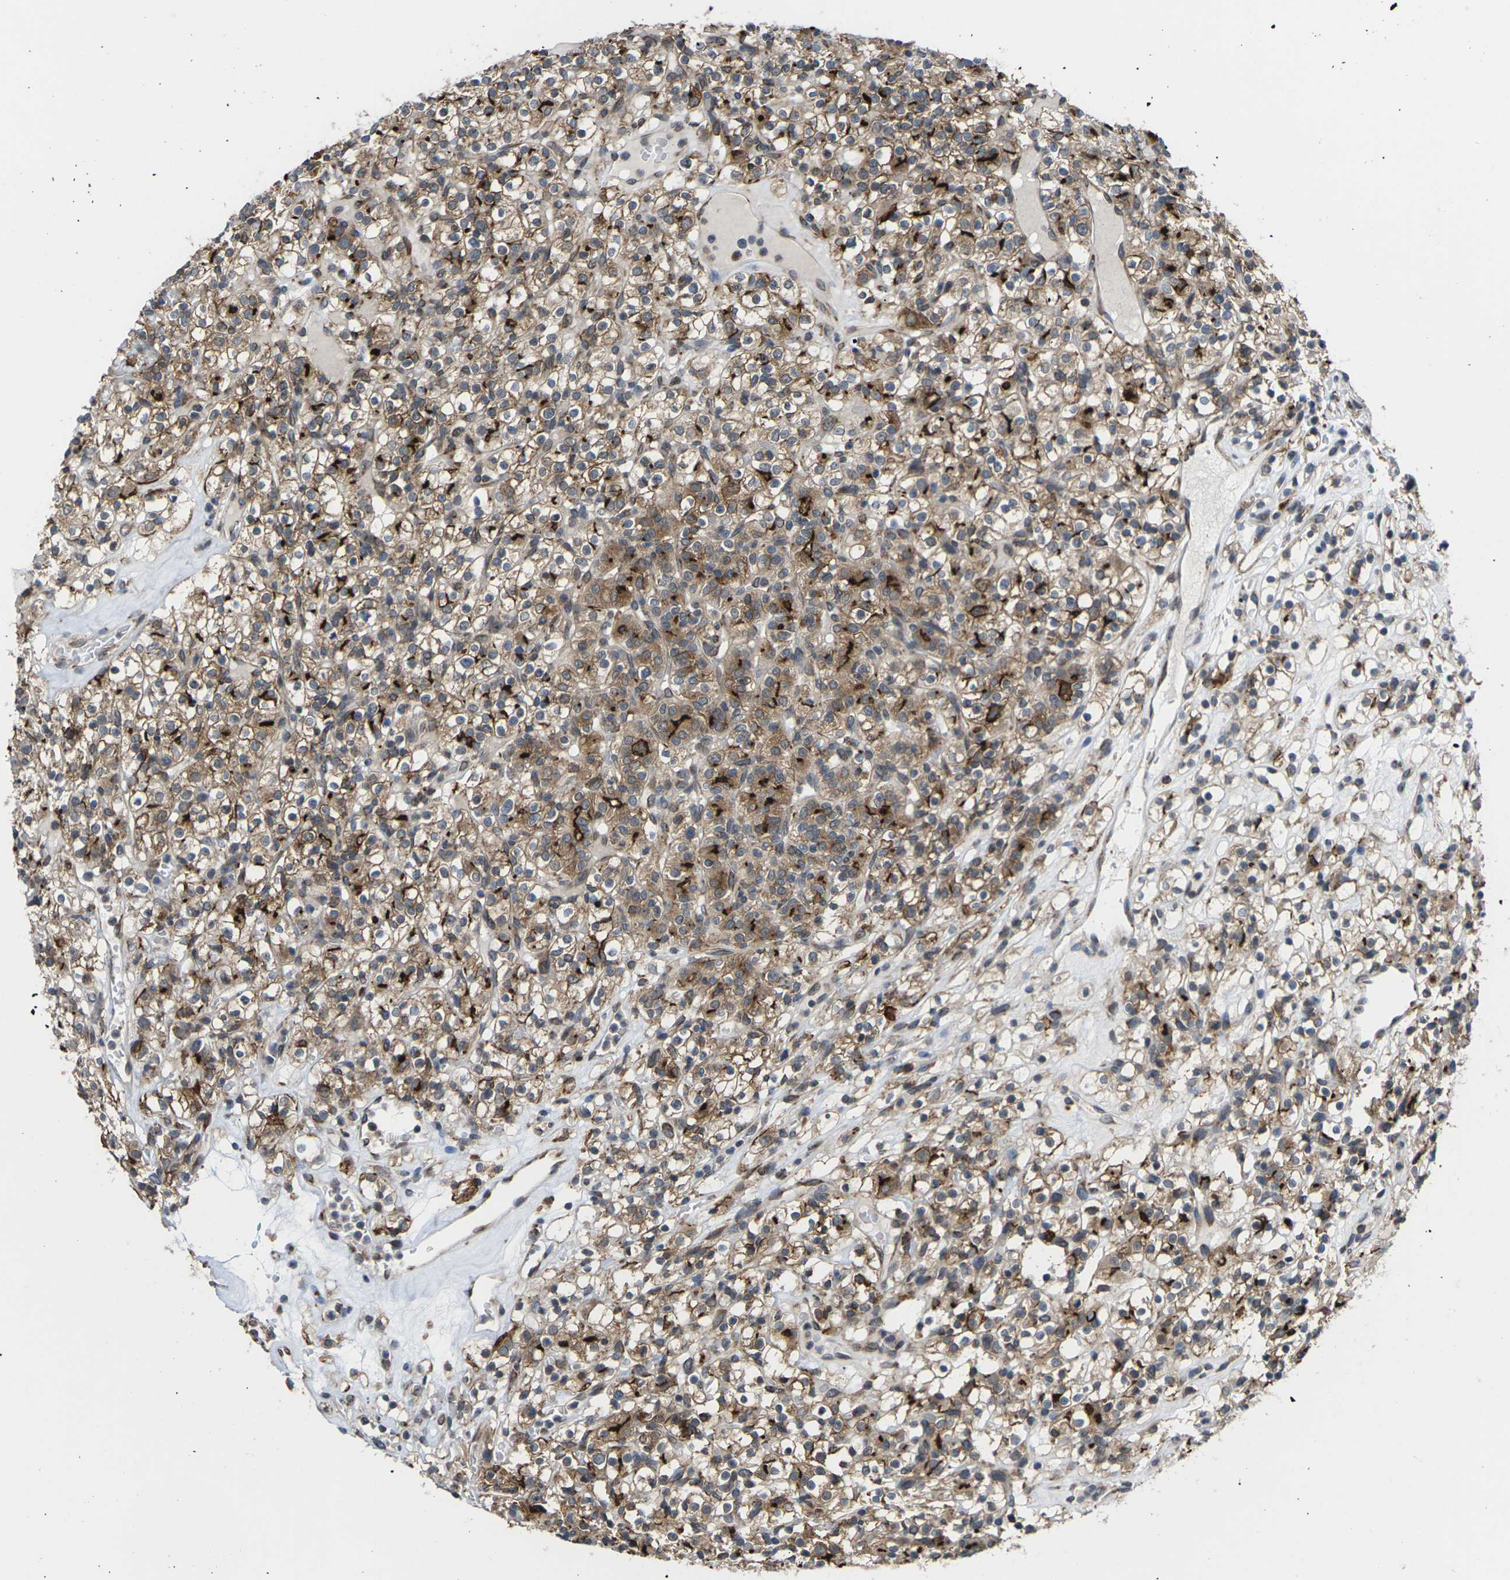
{"staining": {"intensity": "strong", "quantity": ">75%", "location": "cytoplasmic/membranous"}, "tissue": "renal cancer", "cell_type": "Tumor cells", "image_type": "cancer", "snomed": [{"axis": "morphology", "description": "Normal tissue, NOS"}, {"axis": "morphology", "description": "Adenocarcinoma, NOS"}, {"axis": "topography", "description": "Kidney"}], "caption": "Protein analysis of renal cancer tissue demonstrates strong cytoplasmic/membranous expression in about >75% of tumor cells.", "gene": "PDZK1IP1", "patient": {"sex": "female", "age": 72}}